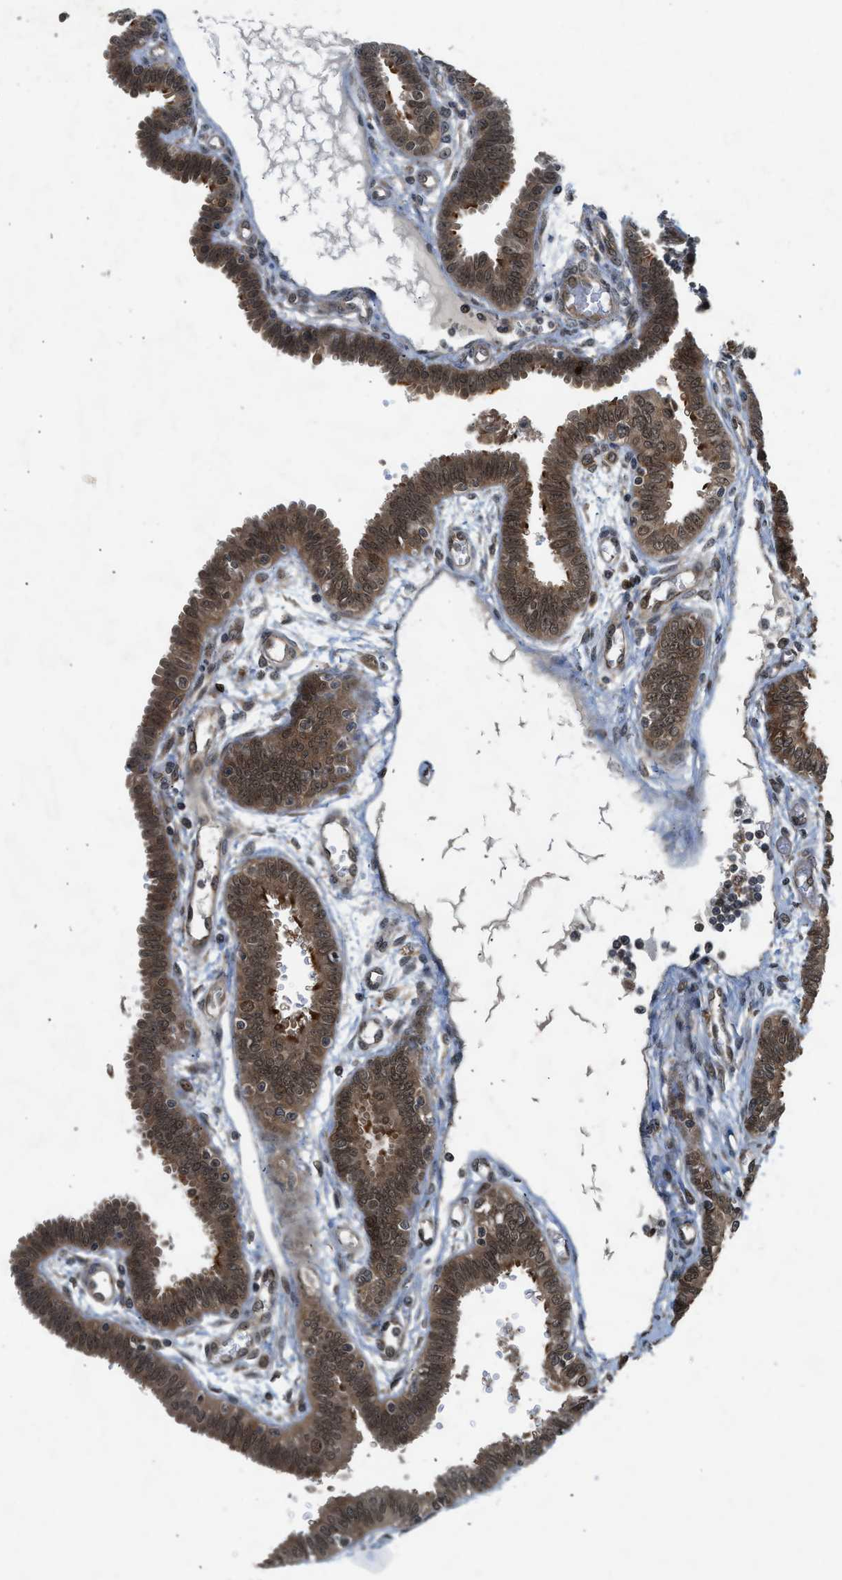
{"staining": {"intensity": "strong", "quantity": ">75%", "location": "cytoplasmic/membranous"}, "tissue": "fallopian tube", "cell_type": "Glandular cells", "image_type": "normal", "snomed": [{"axis": "morphology", "description": "Normal tissue, NOS"}, {"axis": "topography", "description": "Fallopian tube"}], "caption": "Protein analysis of unremarkable fallopian tube reveals strong cytoplasmic/membranous expression in about >75% of glandular cells. (Stains: DAB (3,3'-diaminobenzidine) in brown, nuclei in blue, Microscopy: brightfield microscopy at high magnification).", "gene": "TXNL1", "patient": {"sex": "female", "age": 32}}